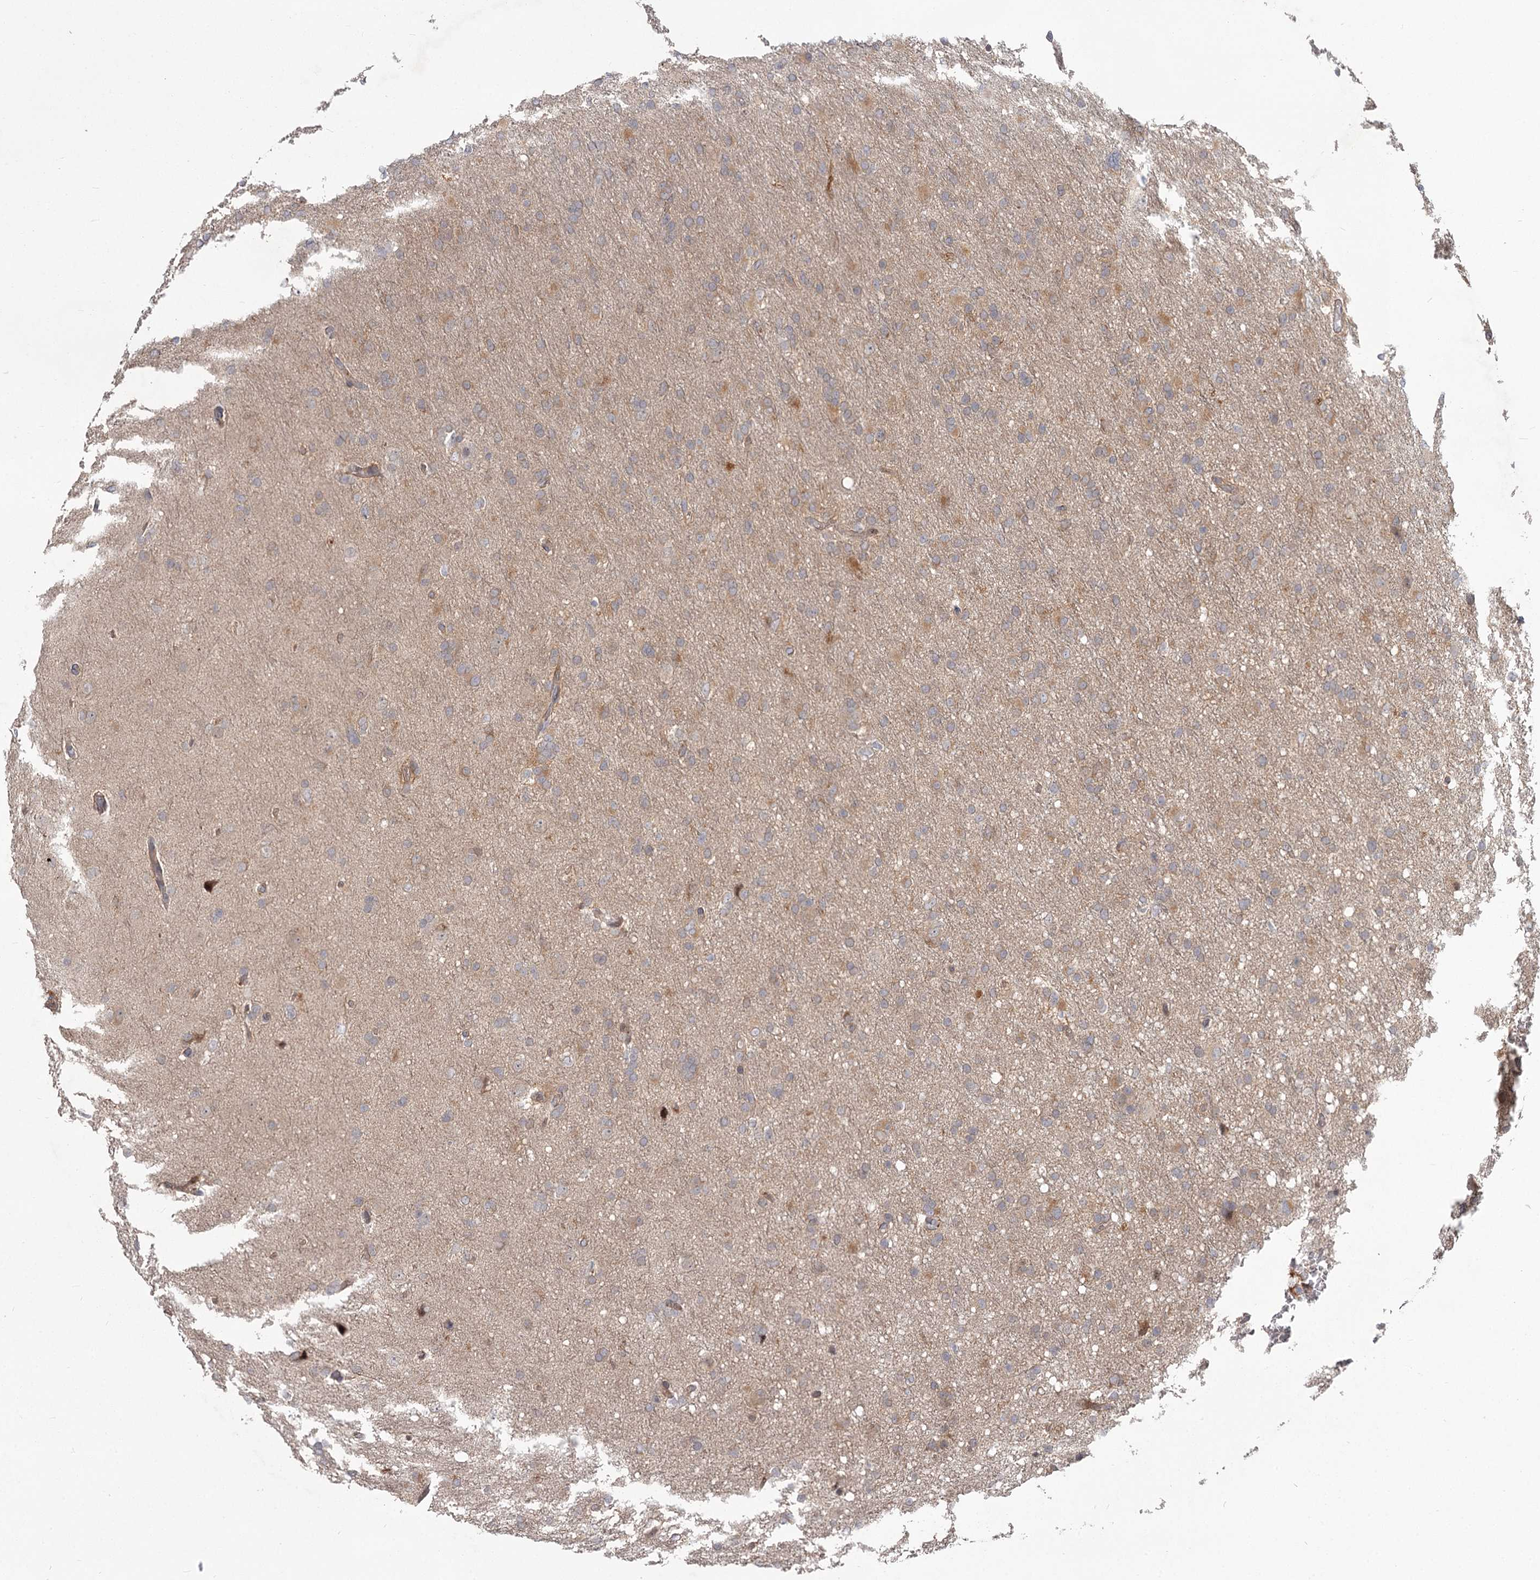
{"staining": {"intensity": "weak", "quantity": "<25%", "location": "cytoplasmic/membranous"}, "tissue": "glioma", "cell_type": "Tumor cells", "image_type": "cancer", "snomed": [{"axis": "morphology", "description": "Glioma, malignant, High grade"}, {"axis": "topography", "description": "Cerebral cortex"}], "caption": "This is an IHC micrograph of high-grade glioma (malignant). There is no staining in tumor cells.", "gene": "CCNG2", "patient": {"sex": "female", "age": 36}}